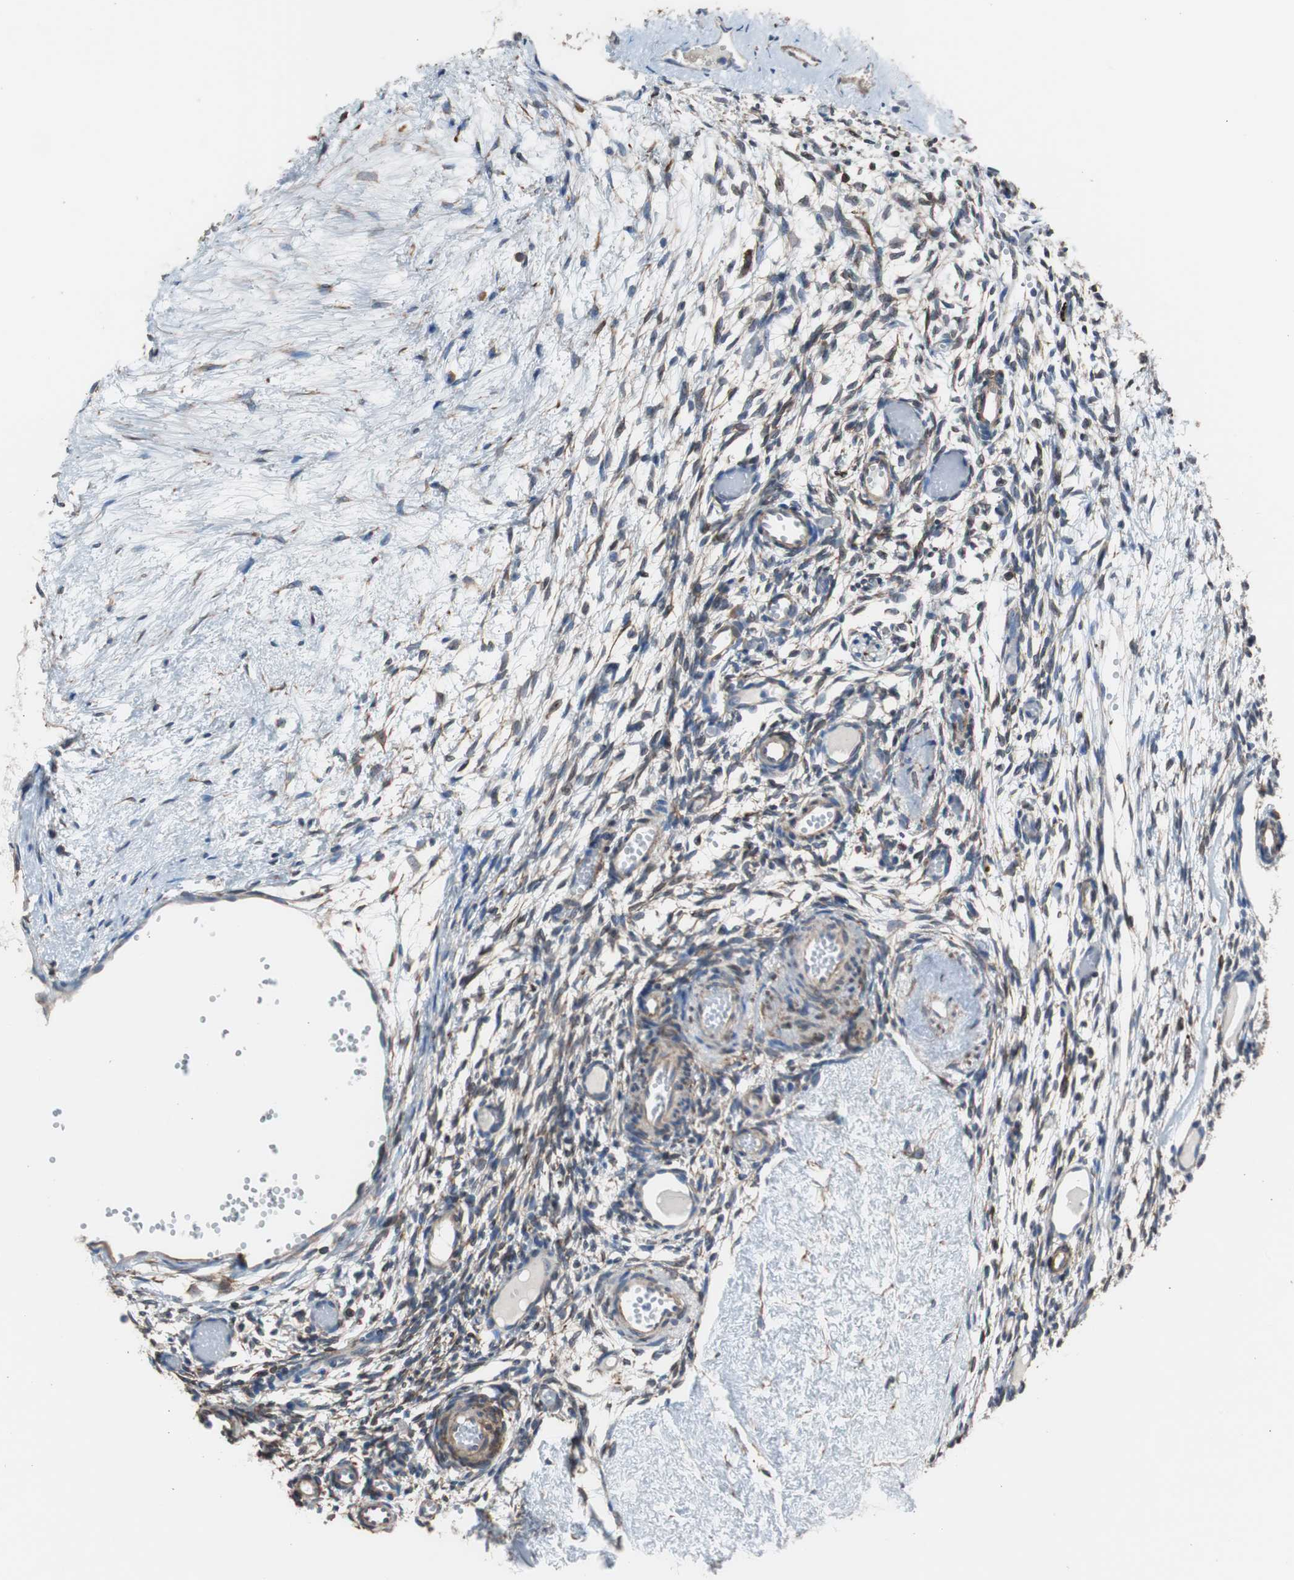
{"staining": {"intensity": "moderate", "quantity": ">75%", "location": "cytoplasmic/membranous"}, "tissue": "ovary", "cell_type": "Ovarian stroma cells", "image_type": "normal", "snomed": [{"axis": "morphology", "description": "Normal tissue, NOS"}, {"axis": "topography", "description": "Ovary"}], "caption": "Ovarian stroma cells reveal moderate cytoplasmic/membranous staining in about >75% of cells in benign ovary.", "gene": "PBXIP1", "patient": {"sex": "female", "age": 35}}